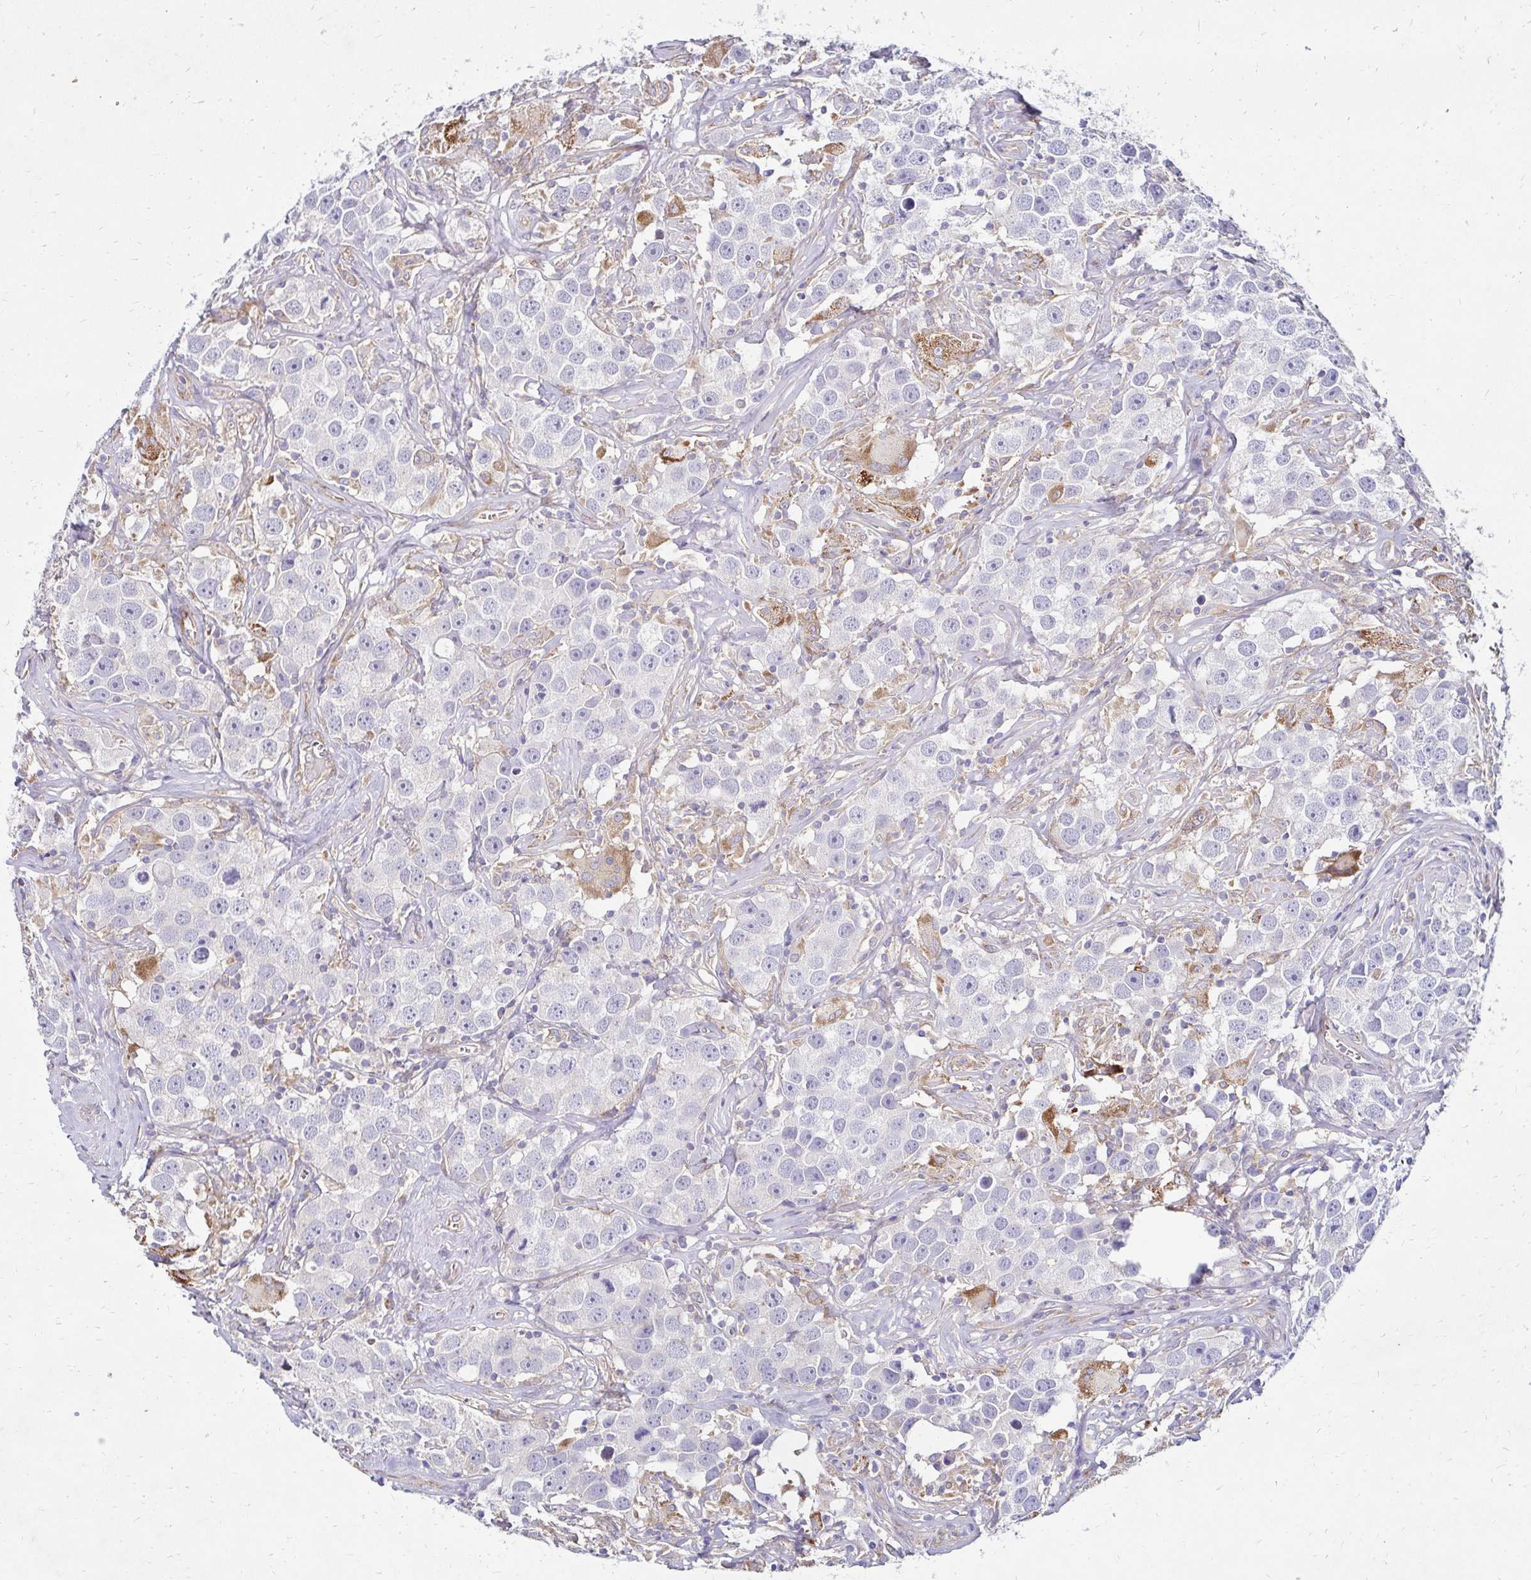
{"staining": {"intensity": "negative", "quantity": "none", "location": "none"}, "tissue": "testis cancer", "cell_type": "Tumor cells", "image_type": "cancer", "snomed": [{"axis": "morphology", "description": "Seminoma, NOS"}, {"axis": "topography", "description": "Testis"}], "caption": "Testis seminoma was stained to show a protein in brown. There is no significant expression in tumor cells.", "gene": "IDUA", "patient": {"sex": "male", "age": 49}}